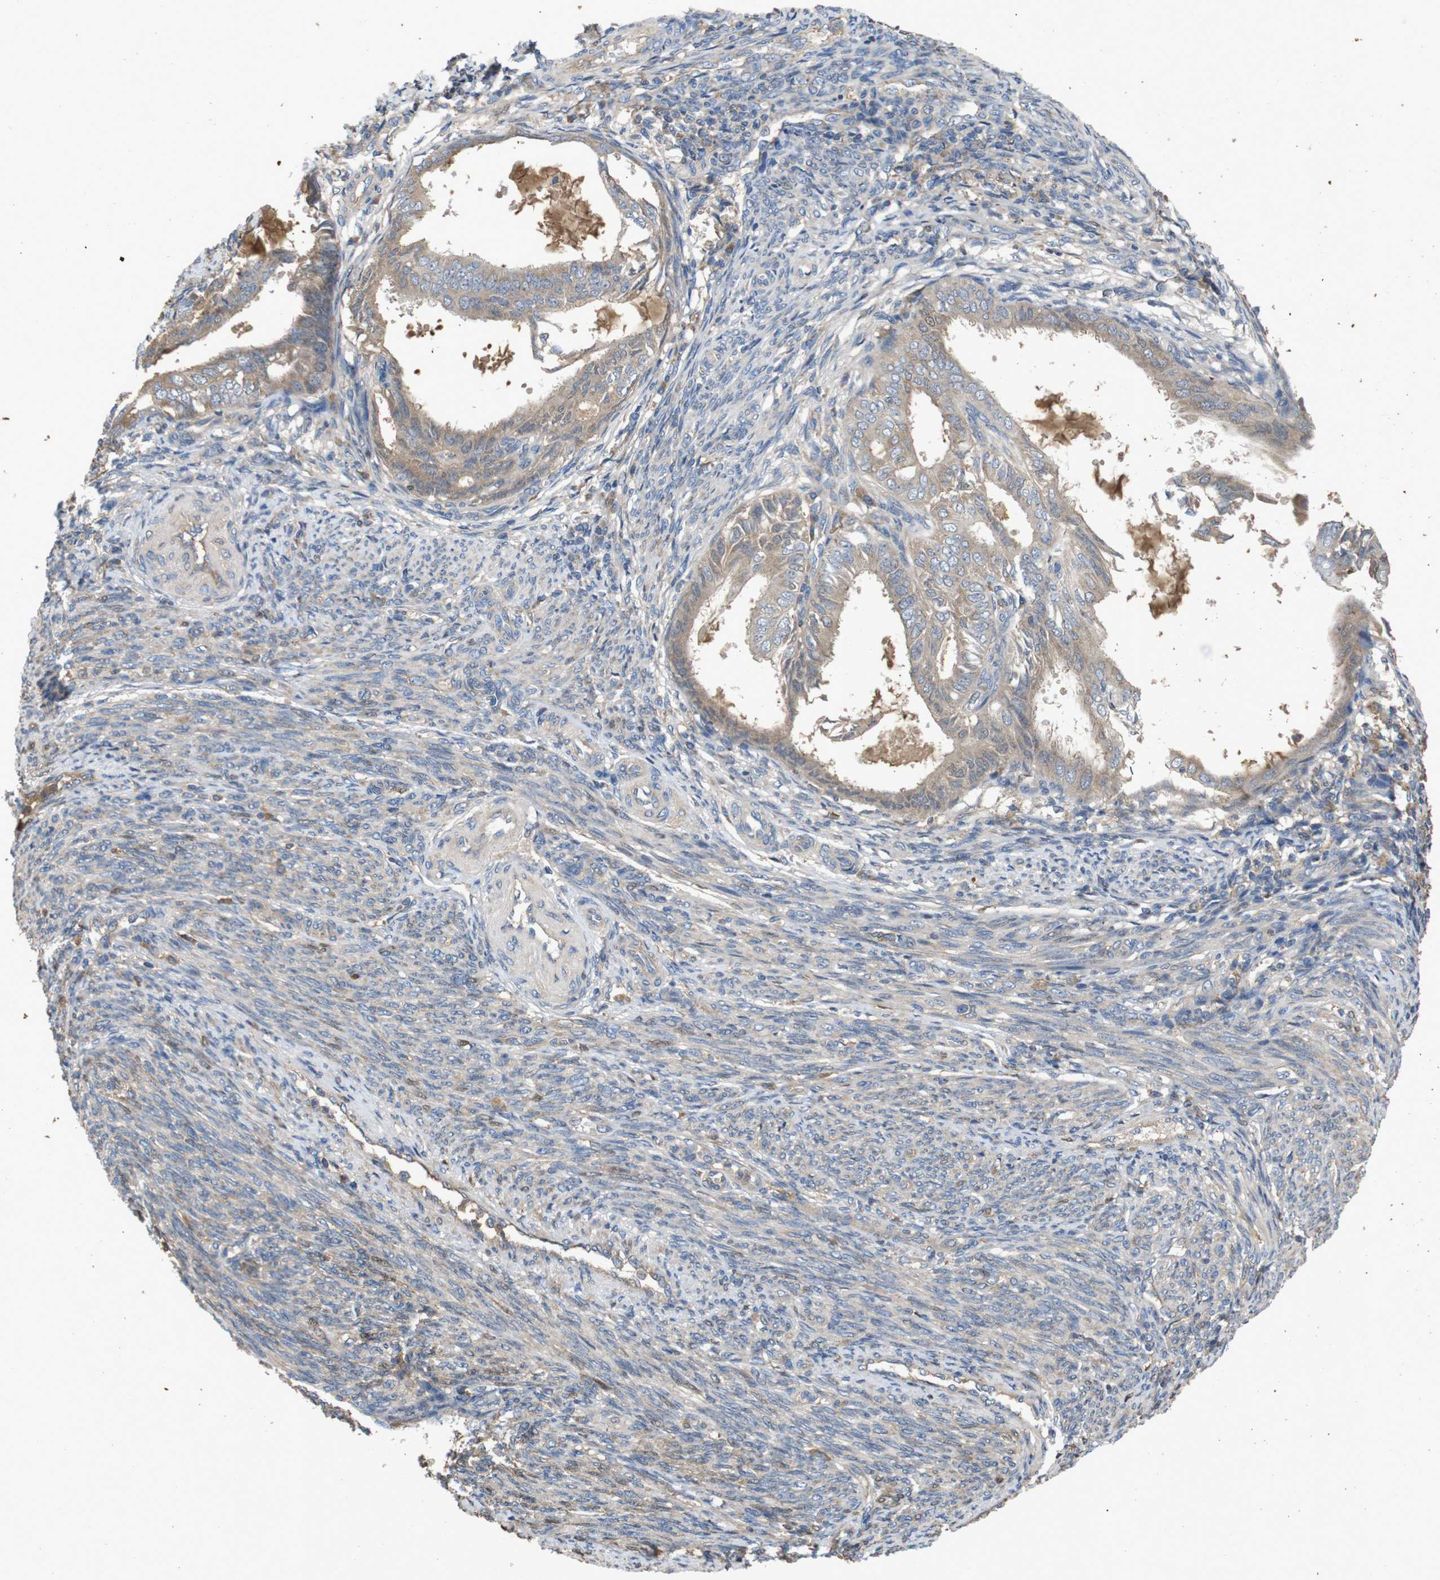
{"staining": {"intensity": "weak", "quantity": ">75%", "location": "cytoplasmic/membranous"}, "tissue": "endometrial cancer", "cell_type": "Tumor cells", "image_type": "cancer", "snomed": [{"axis": "morphology", "description": "Adenocarcinoma, NOS"}, {"axis": "topography", "description": "Endometrium"}], "caption": "Endometrial cancer was stained to show a protein in brown. There is low levels of weak cytoplasmic/membranous positivity in approximately >75% of tumor cells.", "gene": "PTPN1", "patient": {"sex": "female", "age": 58}}